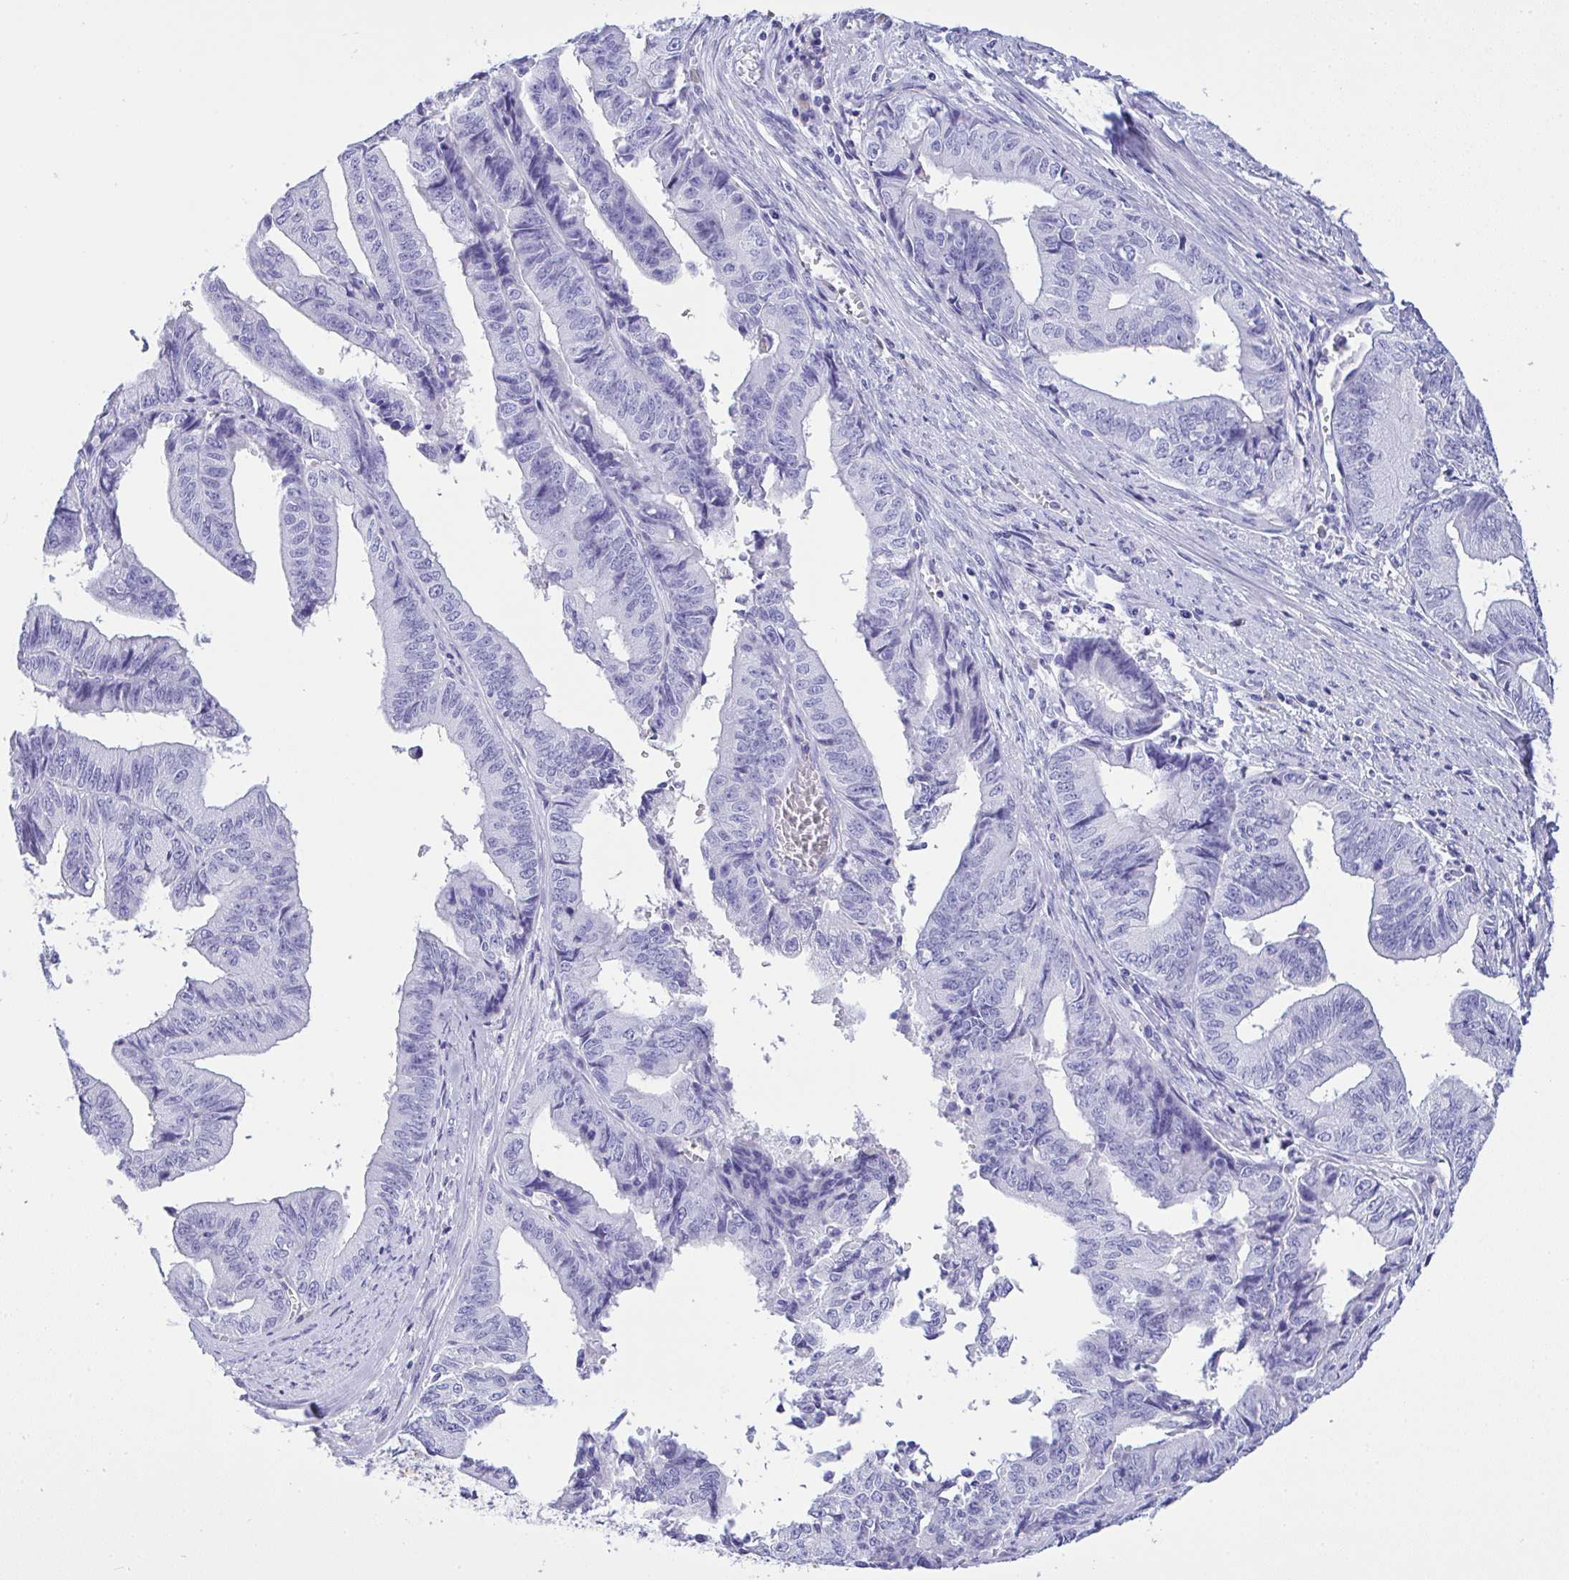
{"staining": {"intensity": "negative", "quantity": "none", "location": "none"}, "tissue": "endometrial cancer", "cell_type": "Tumor cells", "image_type": "cancer", "snomed": [{"axis": "morphology", "description": "Adenocarcinoma, NOS"}, {"axis": "topography", "description": "Endometrium"}], "caption": "This is an IHC image of endometrial adenocarcinoma. There is no positivity in tumor cells.", "gene": "AKR1D1", "patient": {"sex": "female", "age": 65}}